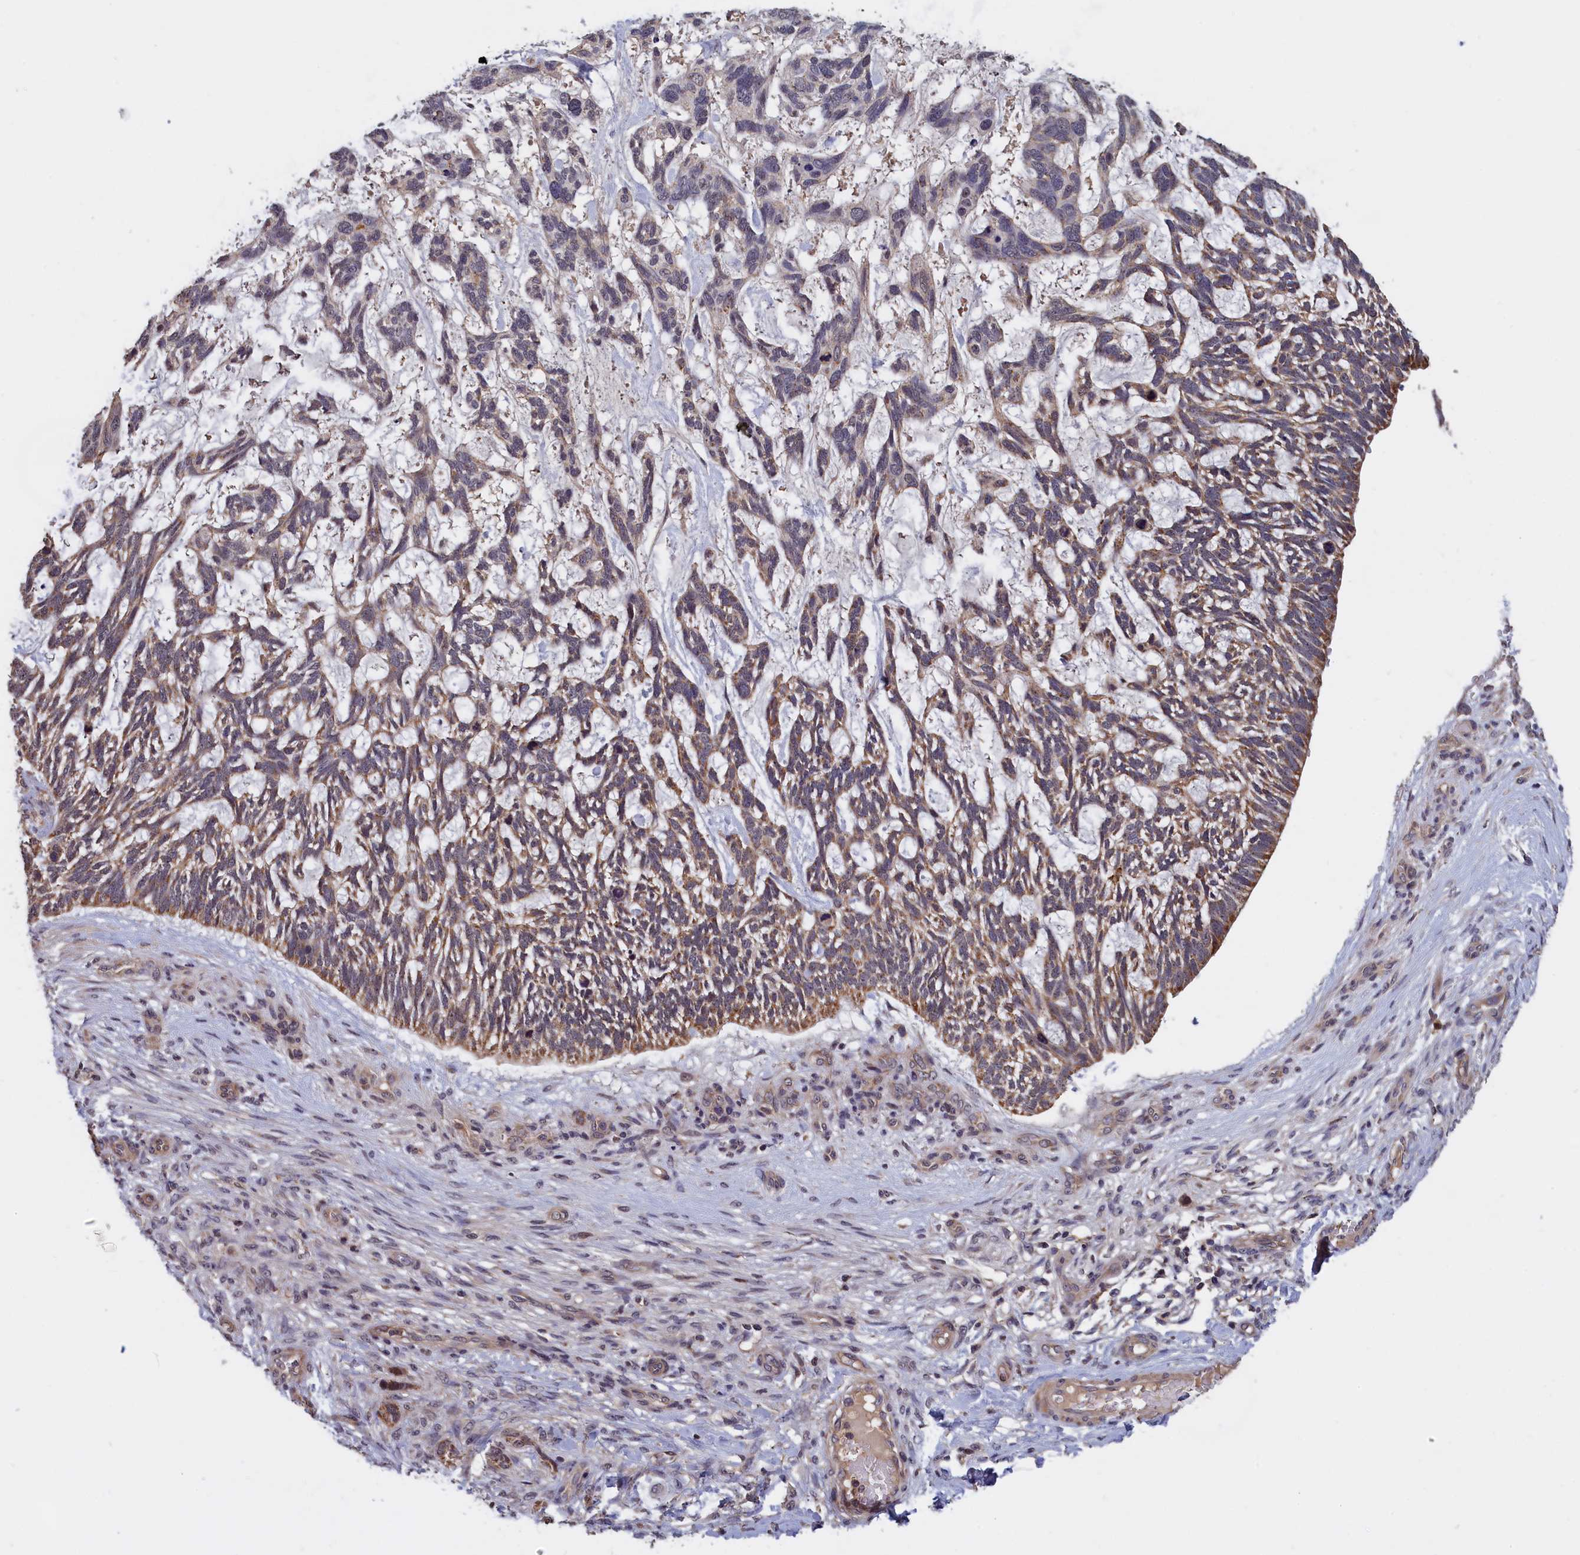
{"staining": {"intensity": "moderate", "quantity": "25%-75%", "location": "cytoplasmic/membranous"}, "tissue": "skin cancer", "cell_type": "Tumor cells", "image_type": "cancer", "snomed": [{"axis": "morphology", "description": "Basal cell carcinoma"}, {"axis": "topography", "description": "Skin"}], "caption": "Basal cell carcinoma (skin) stained for a protein (brown) displays moderate cytoplasmic/membranous positive positivity in approximately 25%-75% of tumor cells.", "gene": "EPB41L4B", "patient": {"sex": "male", "age": 88}}